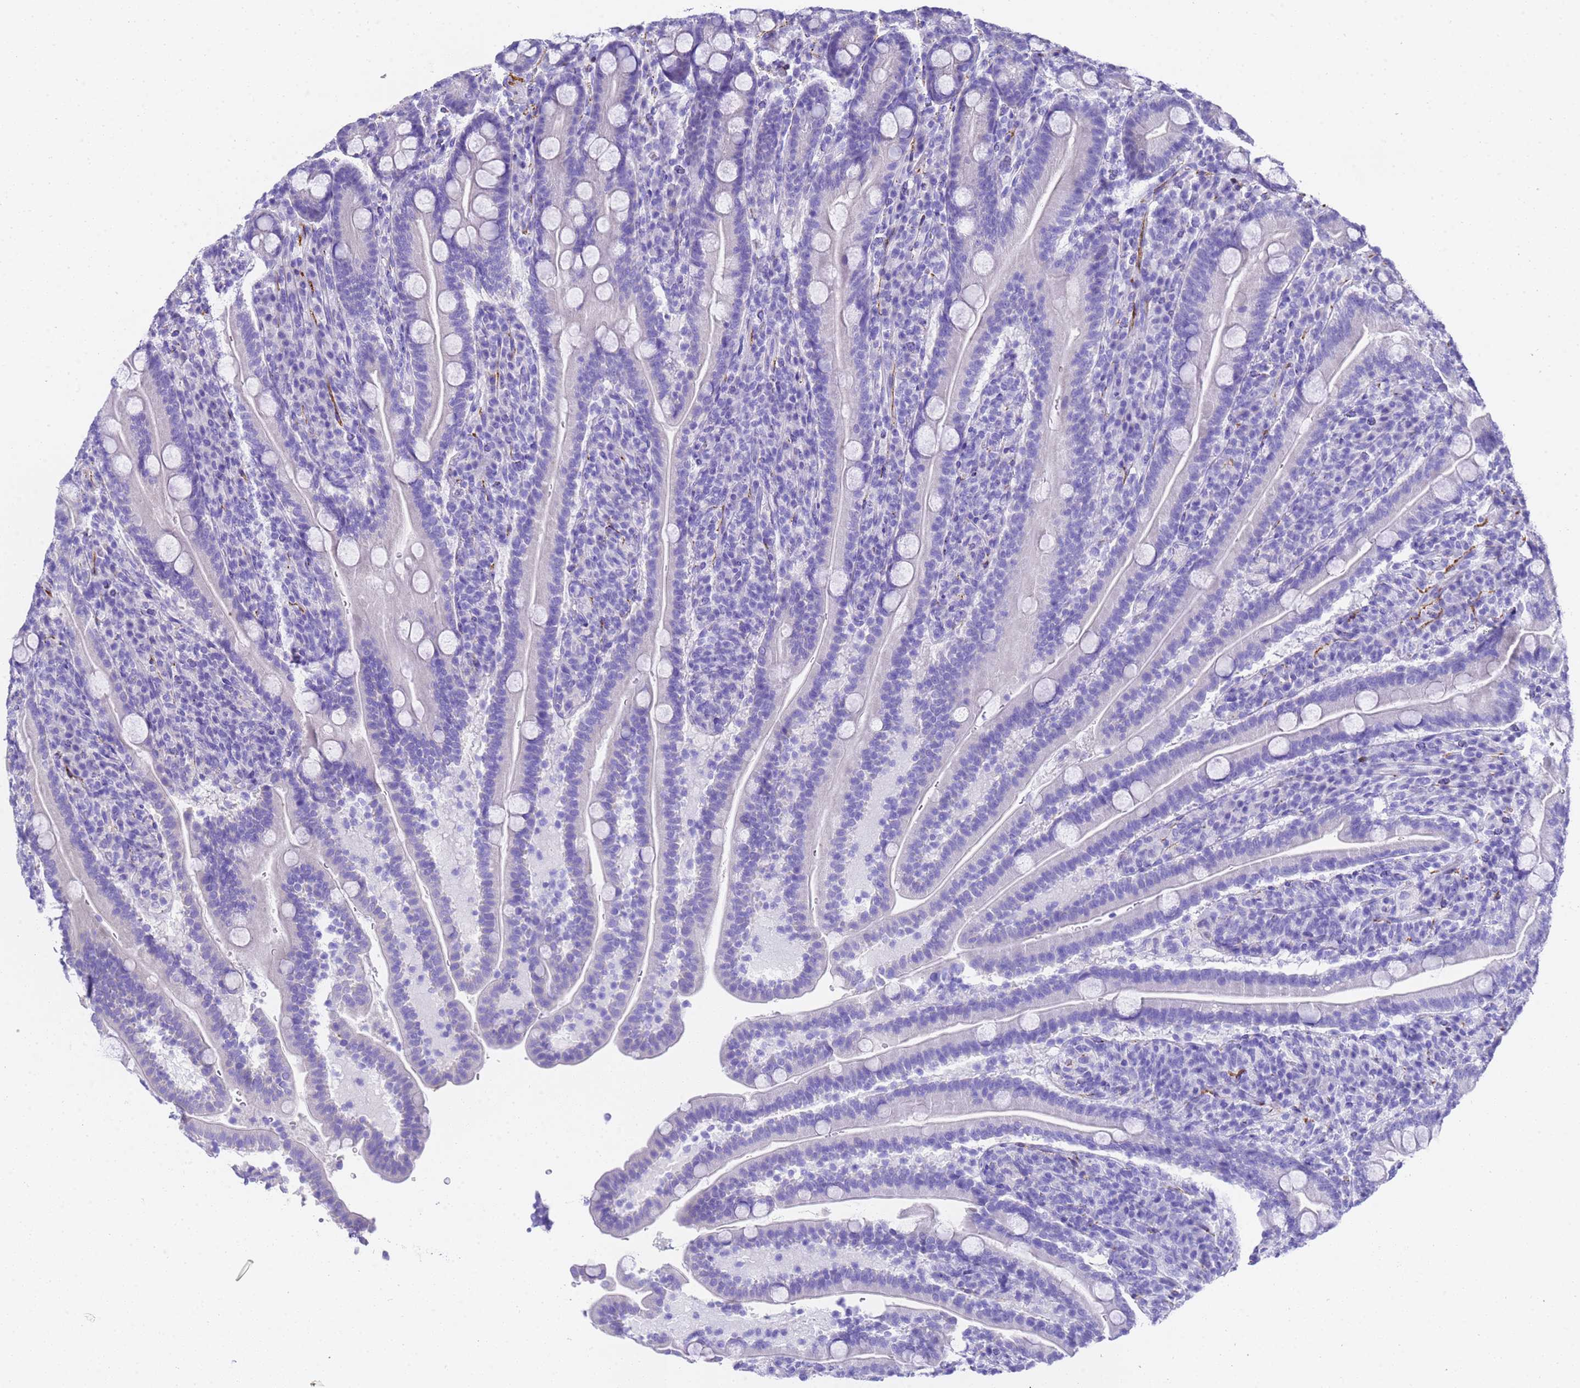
{"staining": {"intensity": "negative", "quantity": "none", "location": "none"}, "tissue": "duodenum", "cell_type": "Glandular cells", "image_type": "normal", "snomed": [{"axis": "morphology", "description": "Normal tissue, NOS"}, {"axis": "topography", "description": "Duodenum"}], "caption": "Duodenum stained for a protein using immunohistochemistry reveals no positivity glandular cells.", "gene": "FAM72A", "patient": {"sex": "male", "age": 35}}